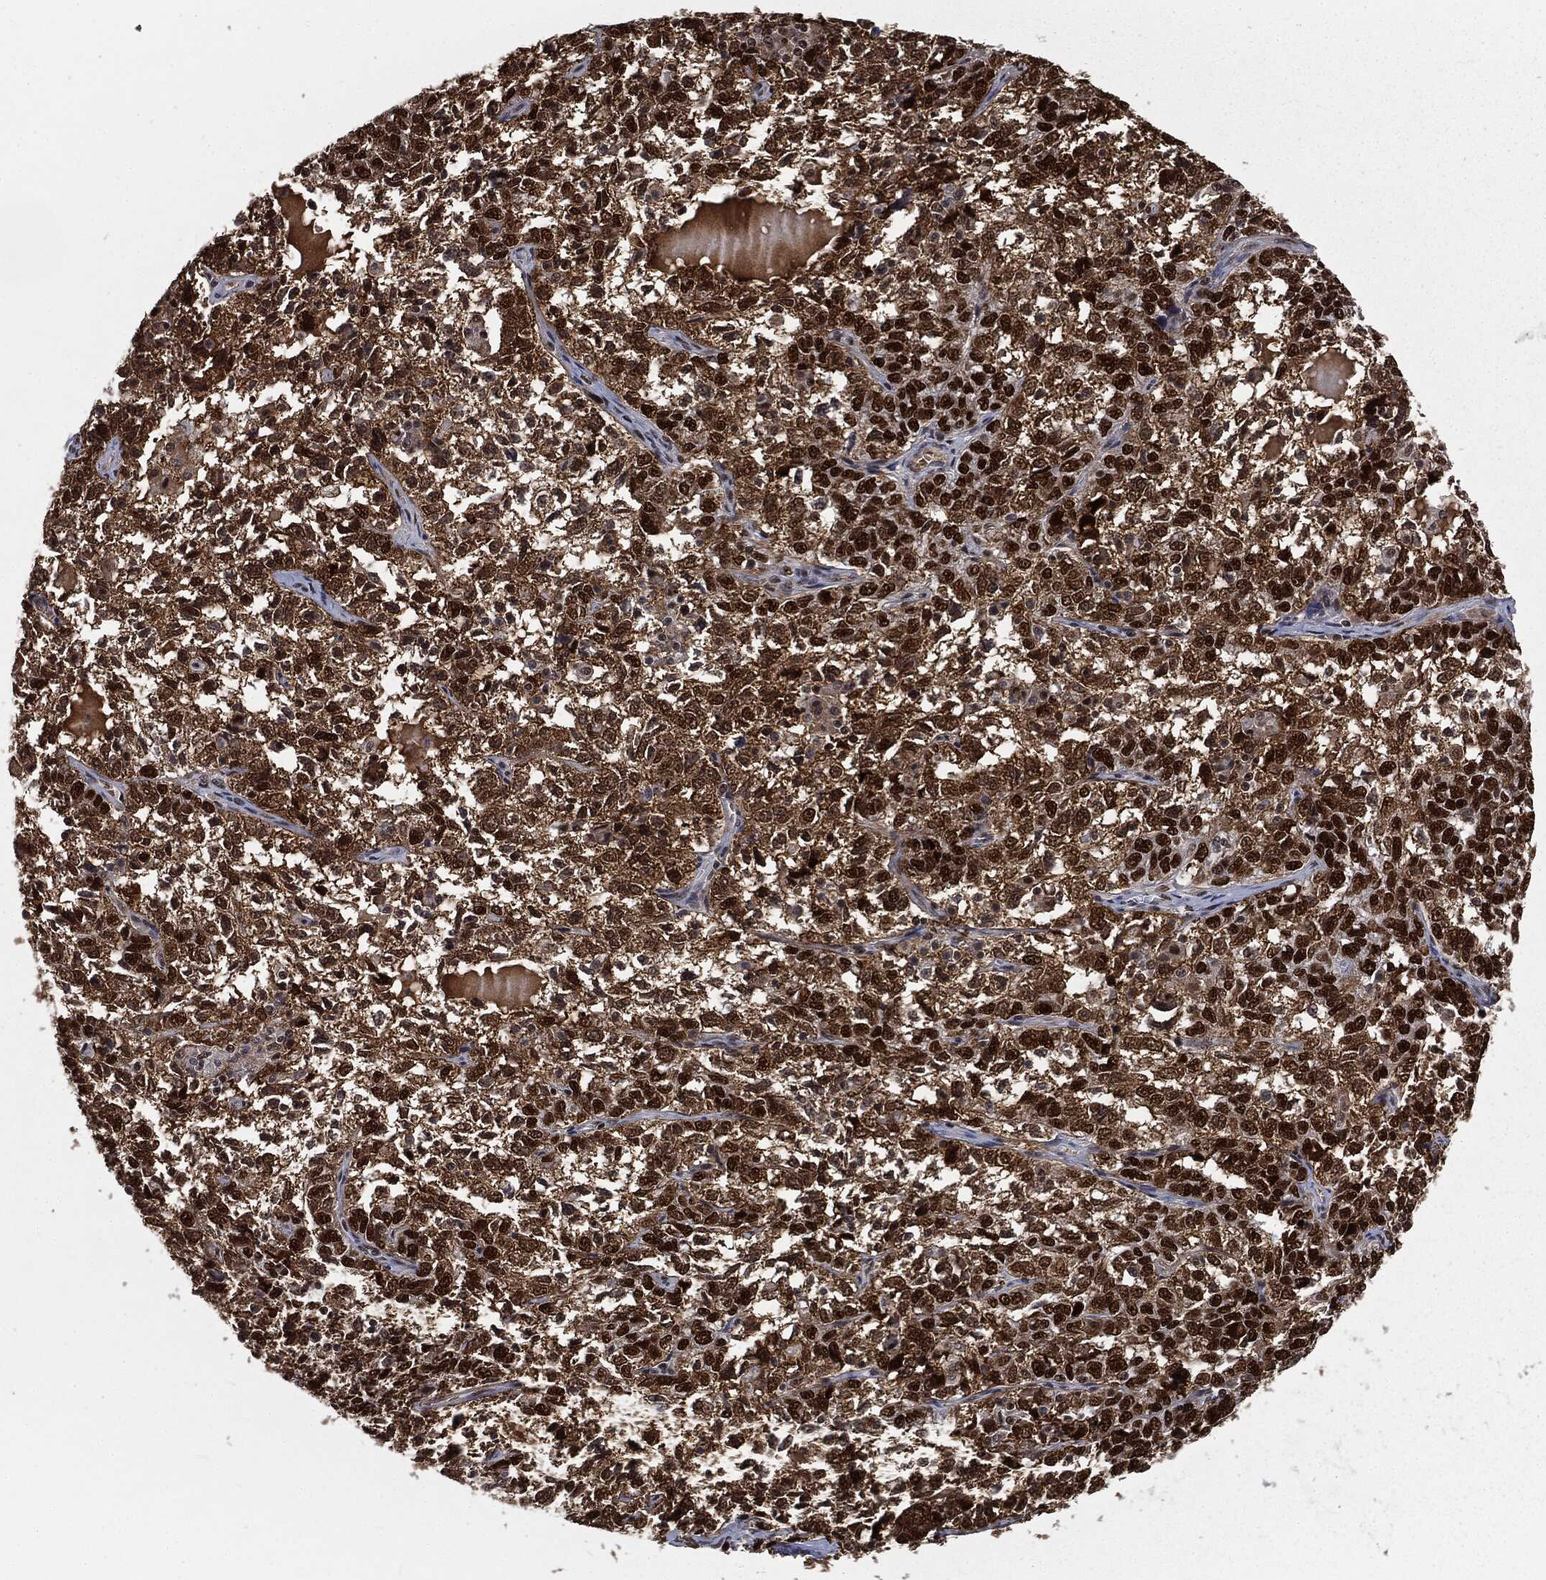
{"staining": {"intensity": "strong", "quantity": ">75%", "location": "cytoplasmic/membranous,nuclear"}, "tissue": "ovarian cancer", "cell_type": "Tumor cells", "image_type": "cancer", "snomed": [{"axis": "morphology", "description": "Cystadenocarcinoma, serous, NOS"}, {"axis": "topography", "description": "Ovary"}], "caption": "A high-resolution image shows IHC staining of ovarian serous cystadenocarcinoma, which displays strong cytoplasmic/membranous and nuclear expression in about >75% of tumor cells. (Brightfield microscopy of DAB IHC at high magnification).", "gene": "DPH2", "patient": {"sex": "female", "age": 71}}